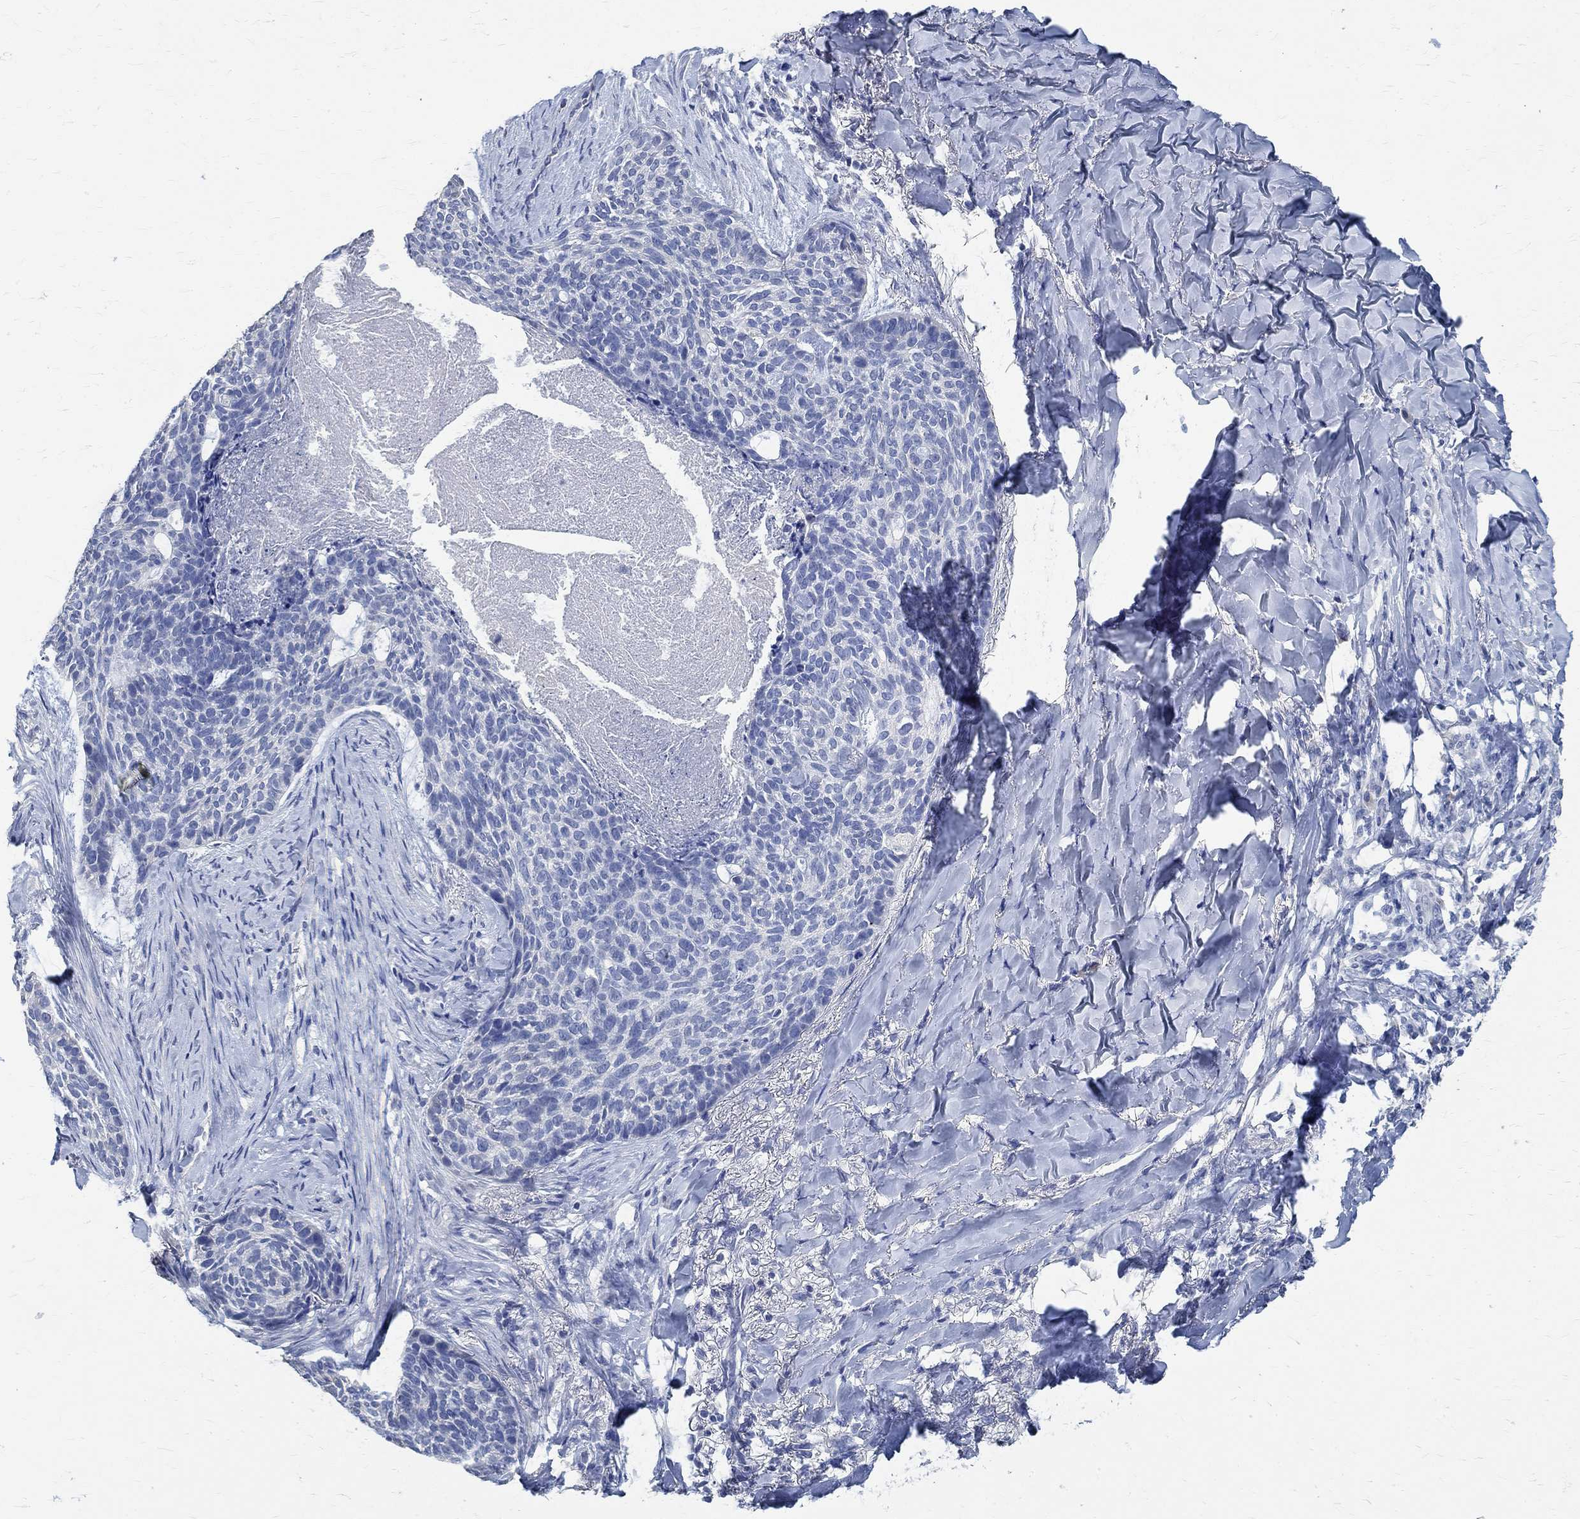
{"staining": {"intensity": "negative", "quantity": "none", "location": "none"}, "tissue": "skin cancer", "cell_type": "Tumor cells", "image_type": "cancer", "snomed": [{"axis": "morphology", "description": "Basal cell carcinoma"}, {"axis": "topography", "description": "Skin"}], "caption": "Immunohistochemical staining of human skin basal cell carcinoma reveals no significant staining in tumor cells. (DAB immunohistochemistry (IHC), high magnification).", "gene": "PRX", "patient": {"sex": "female", "age": 69}}